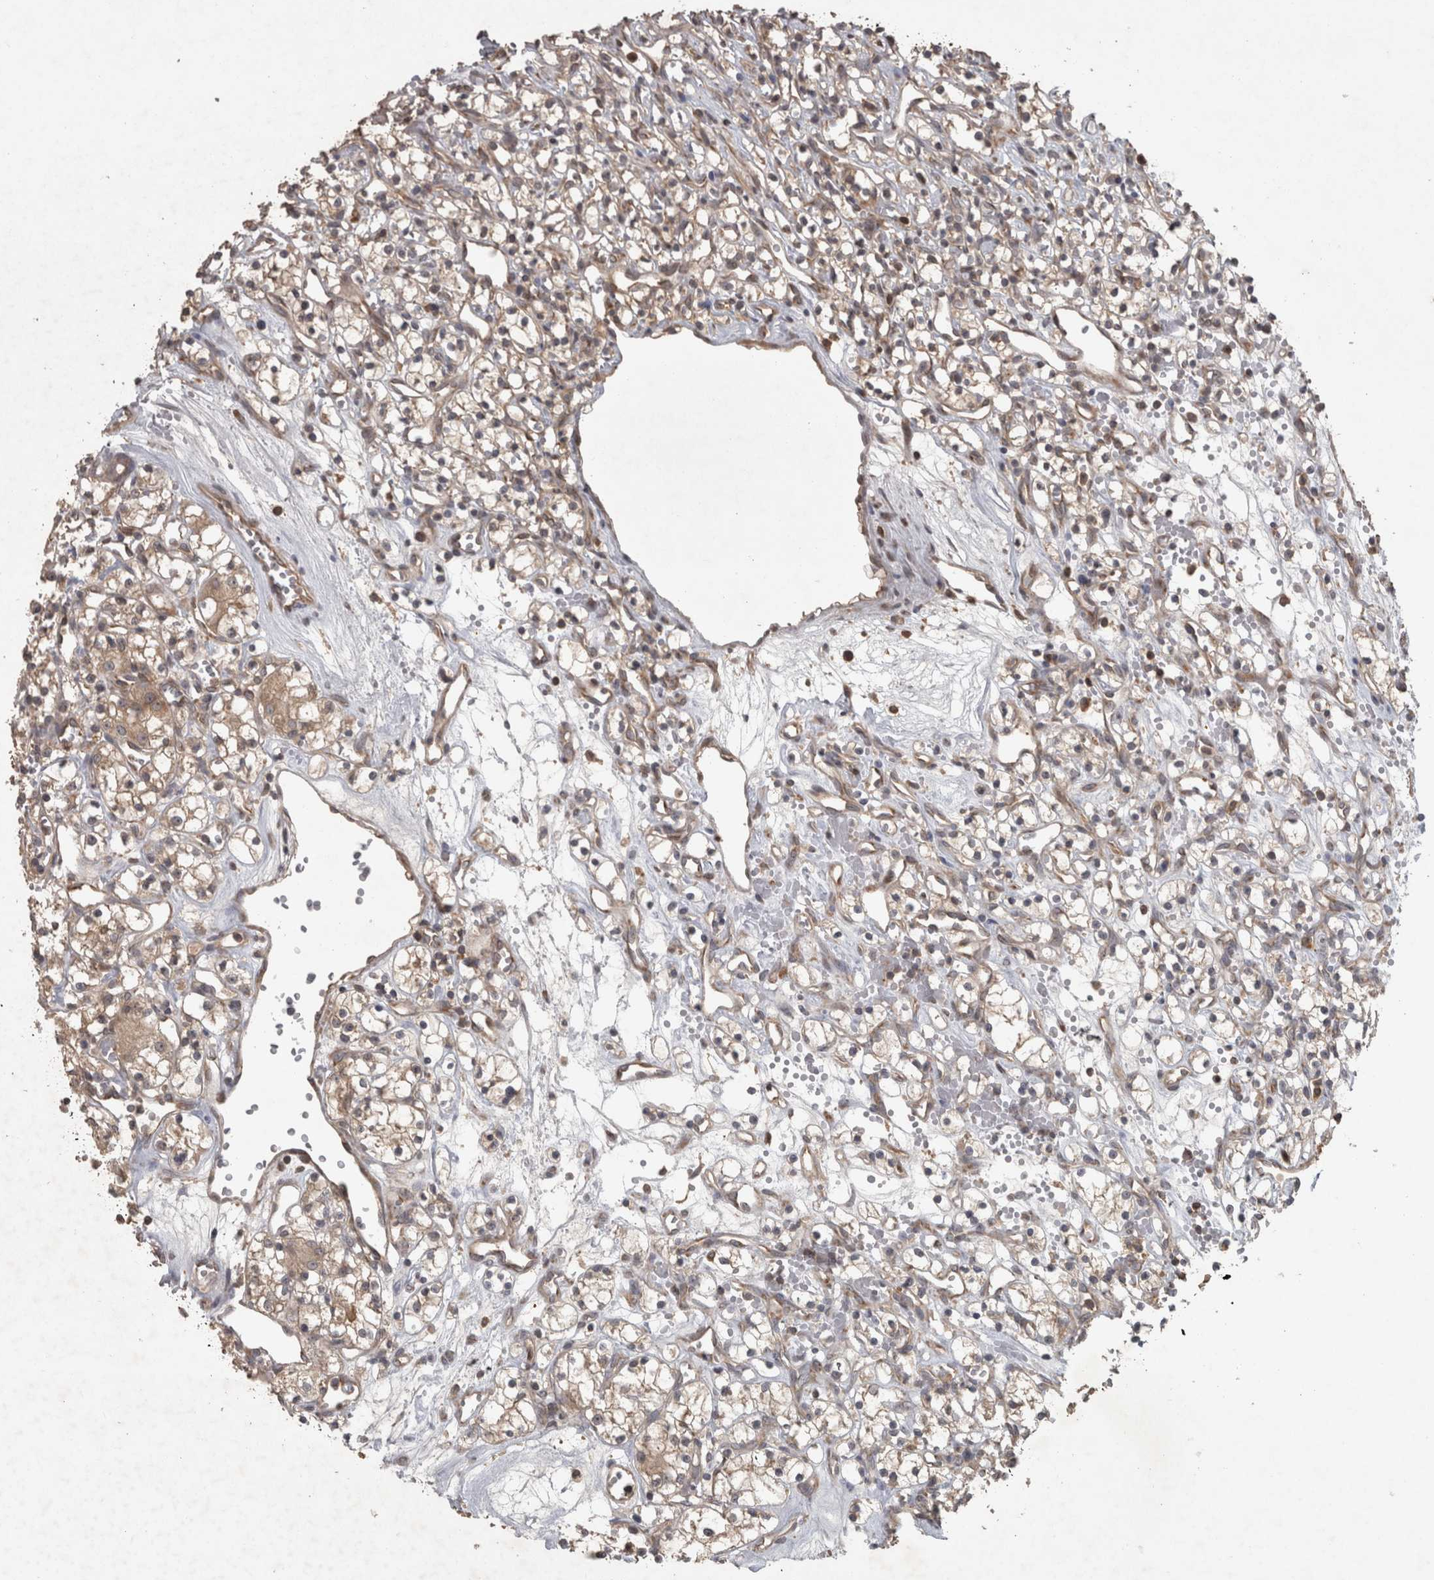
{"staining": {"intensity": "weak", "quantity": ">75%", "location": "cytoplasmic/membranous"}, "tissue": "renal cancer", "cell_type": "Tumor cells", "image_type": "cancer", "snomed": [{"axis": "morphology", "description": "Adenocarcinoma, NOS"}, {"axis": "topography", "description": "Kidney"}], "caption": "Weak cytoplasmic/membranous protein expression is appreciated in about >75% of tumor cells in renal cancer.", "gene": "MICU3", "patient": {"sex": "female", "age": 59}}